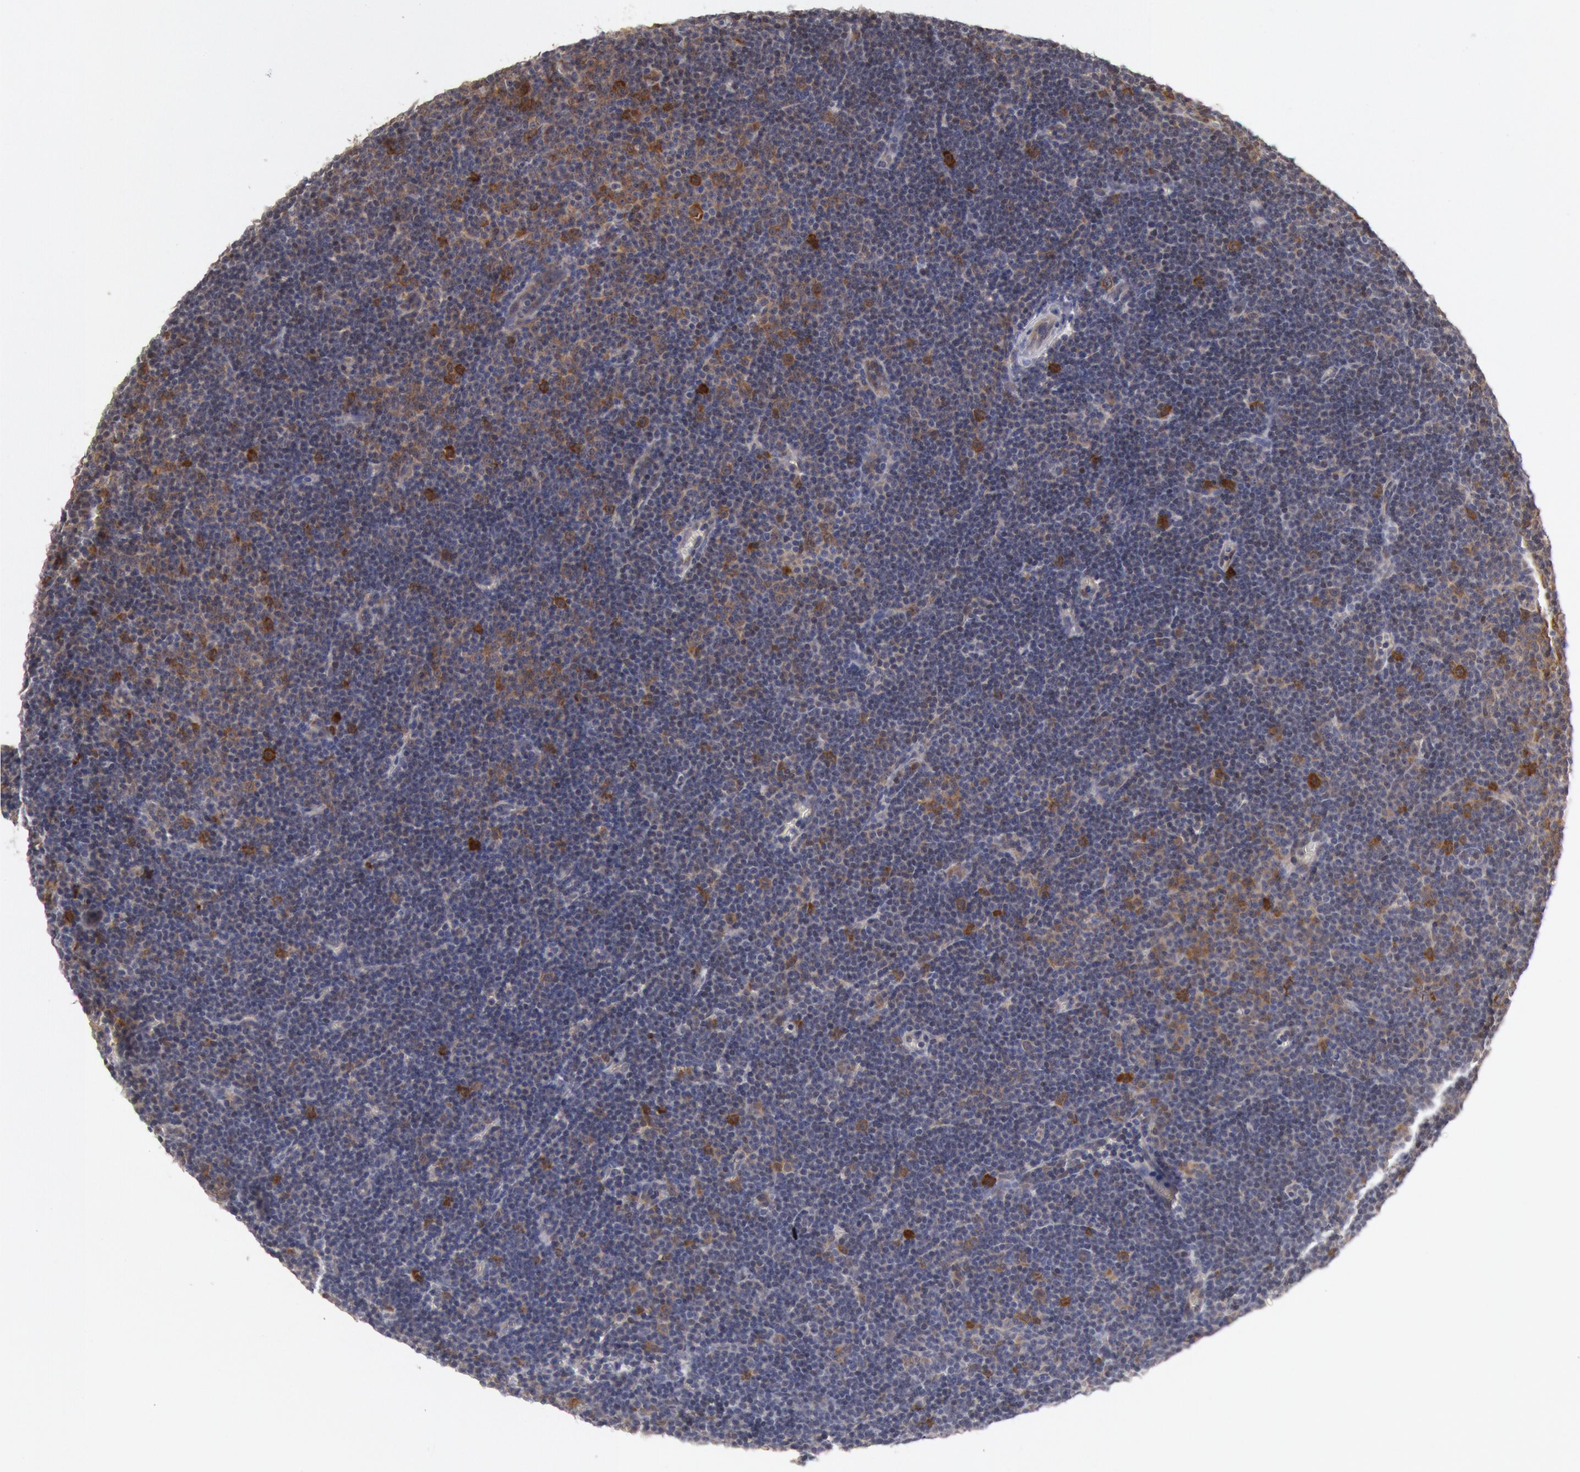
{"staining": {"intensity": "strong", "quantity": "<25%", "location": "cytoplasmic/membranous,nuclear"}, "tissue": "lymphoma", "cell_type": "Tumor cells", "image_type": "cancer", "snomed": [{"axis": "morphology", "description": "Malignant lymphoma, non-Hodgkin's type, Low grade"}, {"axis": "topography", "description": "Lymph node"}], "caption": "Immunohistochemistry histopathology image of neoplastic tissue: low-grade malignant lymphoma, non-Hodgkin's type stained using IHC shows medium levels of strong protein expression localized specifically in the cytoplasmic/membranous and nuclear of tumor cells, appearing as a cytoplasmic/membranous and nuclear brown color.", "gene": "DNAJA1", "patient": {"sex": "male", "age": 57}}